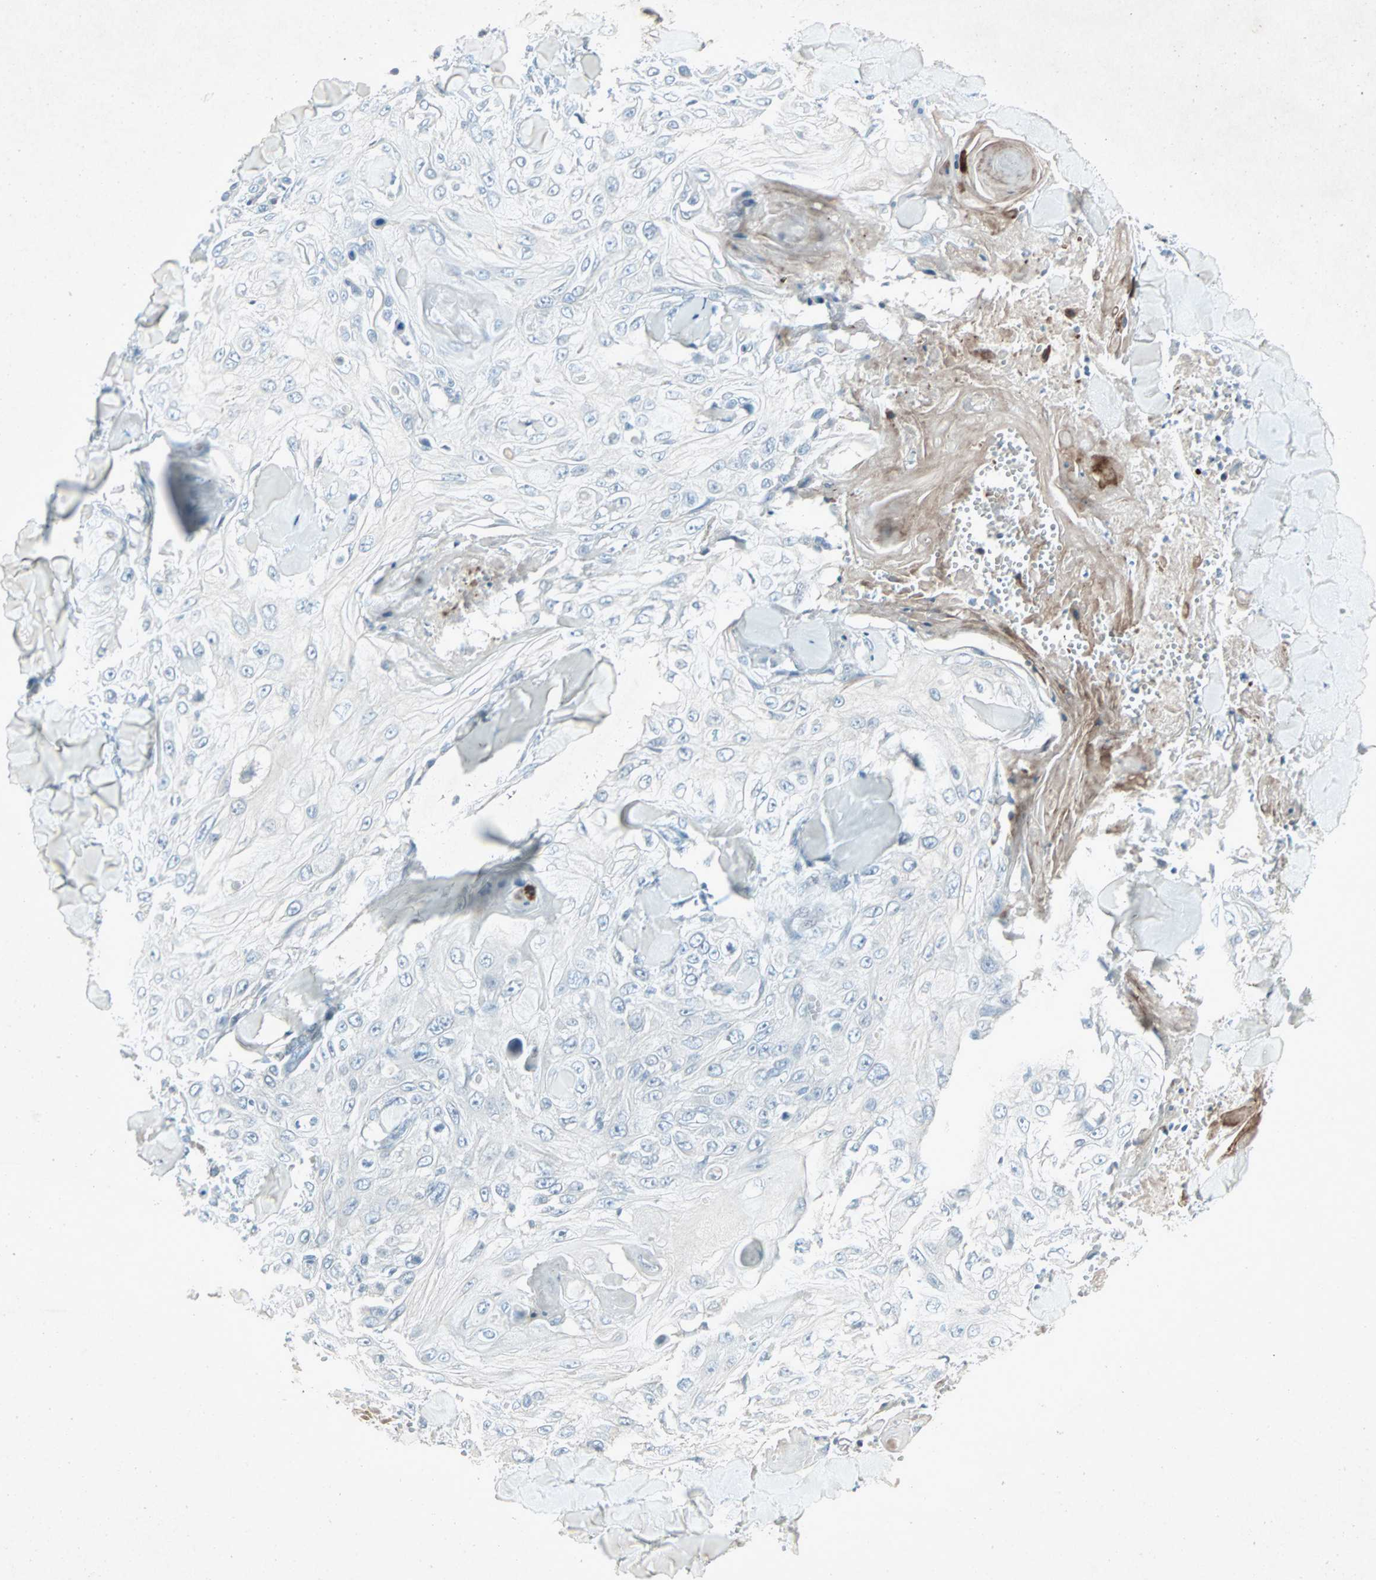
{"staining": {"intensity": "negative", "quantity": "none", "location": "none"}, "tissue": "skin cancer", "cell_type": "Tumor cells", "image_type": "cancer", "snomed": [{"axis": "morphology", "description": "Squamous cell carcinoma, NOS"}, {"axis": "topography", "description": "Skin"}], "caption": "DAB (3,3'-diaminobenzidine) immunohistochemical staining of human skin cancer shows no significant expression in tumor cells.", "gene": "LANCL3", "patient": {"sex": "male", "age": 86}}